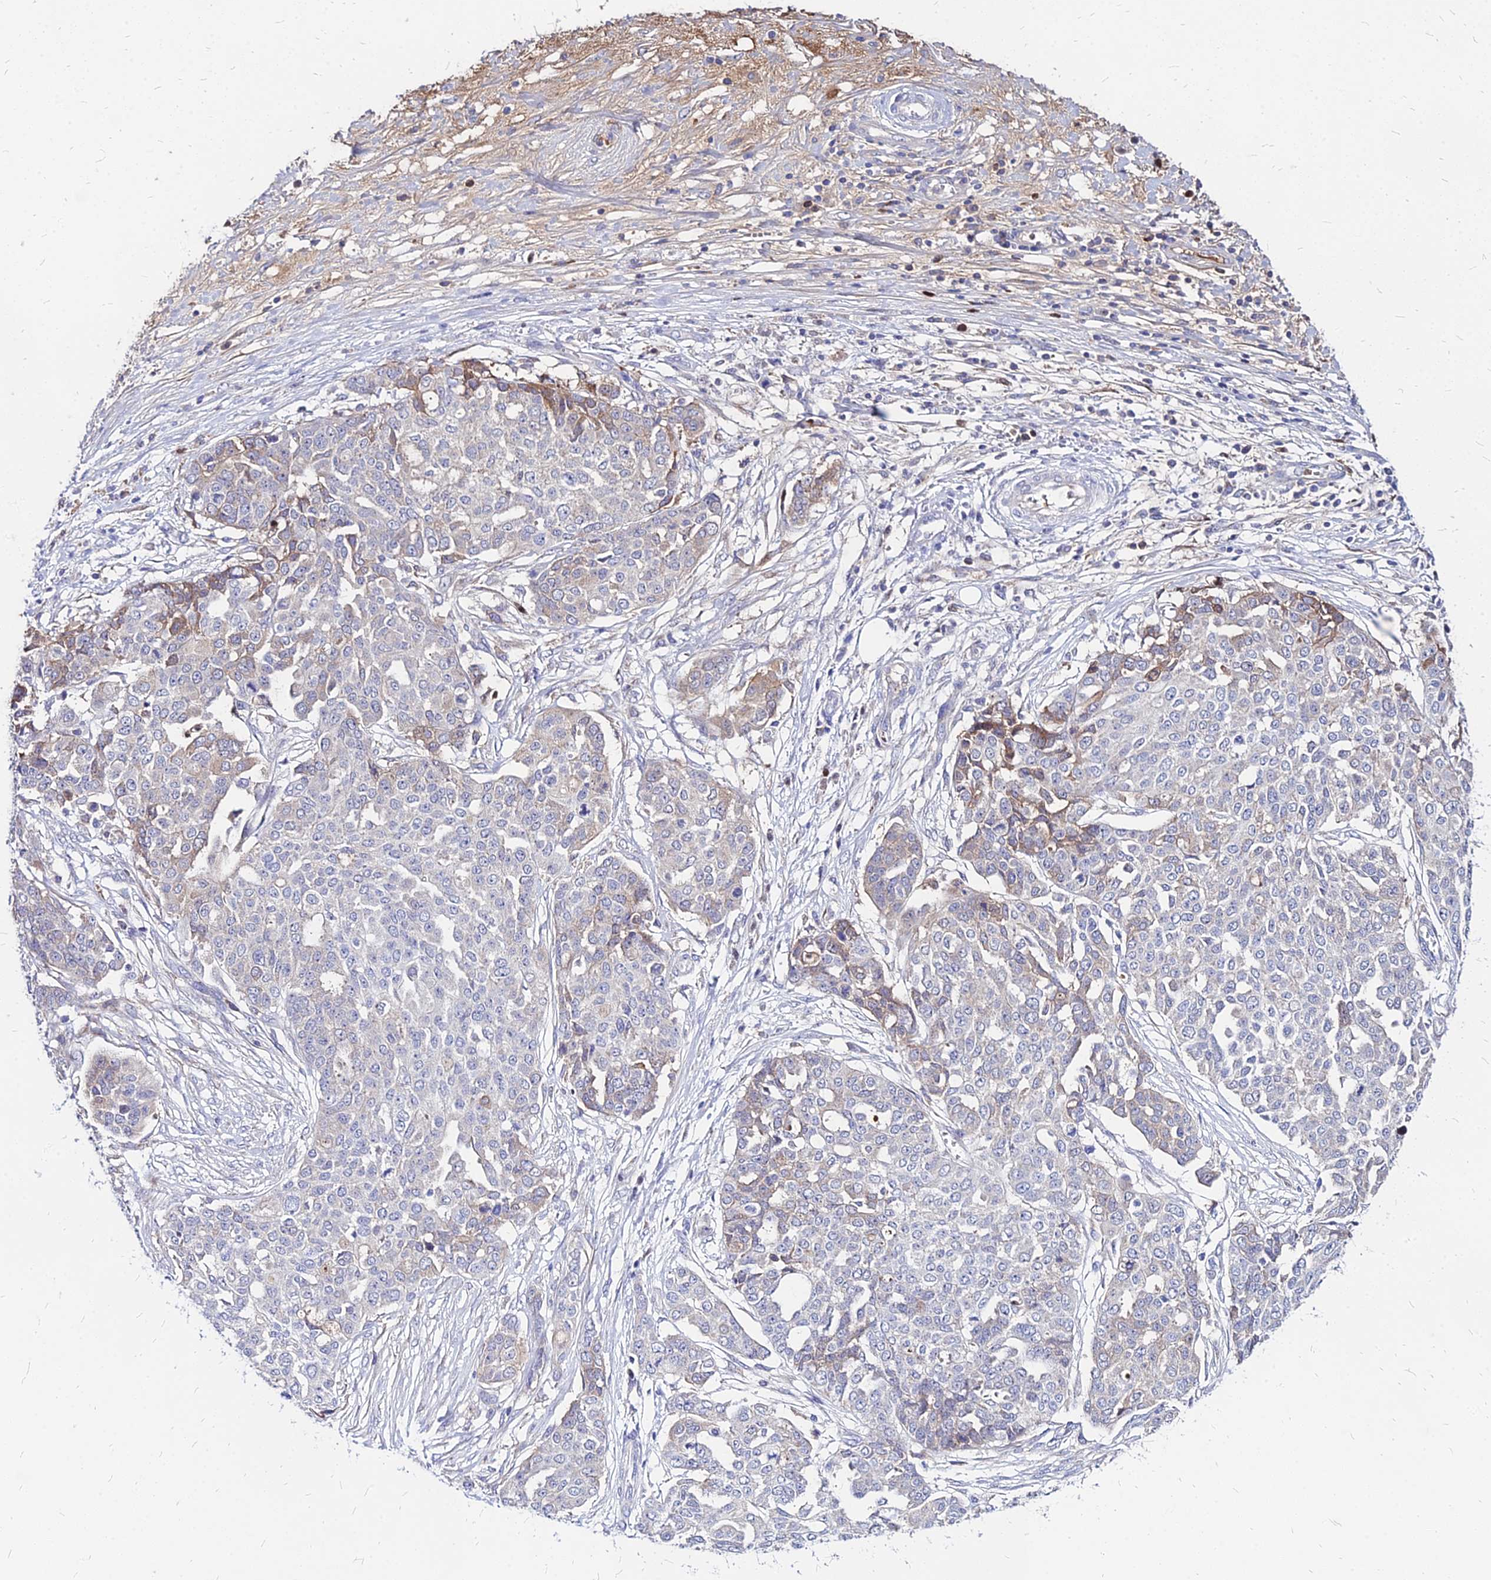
{"staining": {"intensity": "weak", "quantity": "<25%", "location": "cytoplasmic/membranous"}, "tissue": "ovarian cancer", "cell_type": "Tumor cells", "image_type": "cancer", "snomed": [{"axis": "morphology", "description": "Cystadenocarcinoma, serous, NOS"}, {"axis": "topography", "description": "Soft tissue"}, {"axis": "topography", "description": "Ovary"}], "caption": "Immunohistochemistry photomicrograph of human ovarian cancer (serous cystadenocarcinoma) stained for a protein (brown), which shows no positivity in tumor cells. The staining is performed using DAB brown chromogen with nuclei counter-stained in using hematoxylin.", "gene": "ACSM6", "patient": {"sex": "female", "age": 57}}